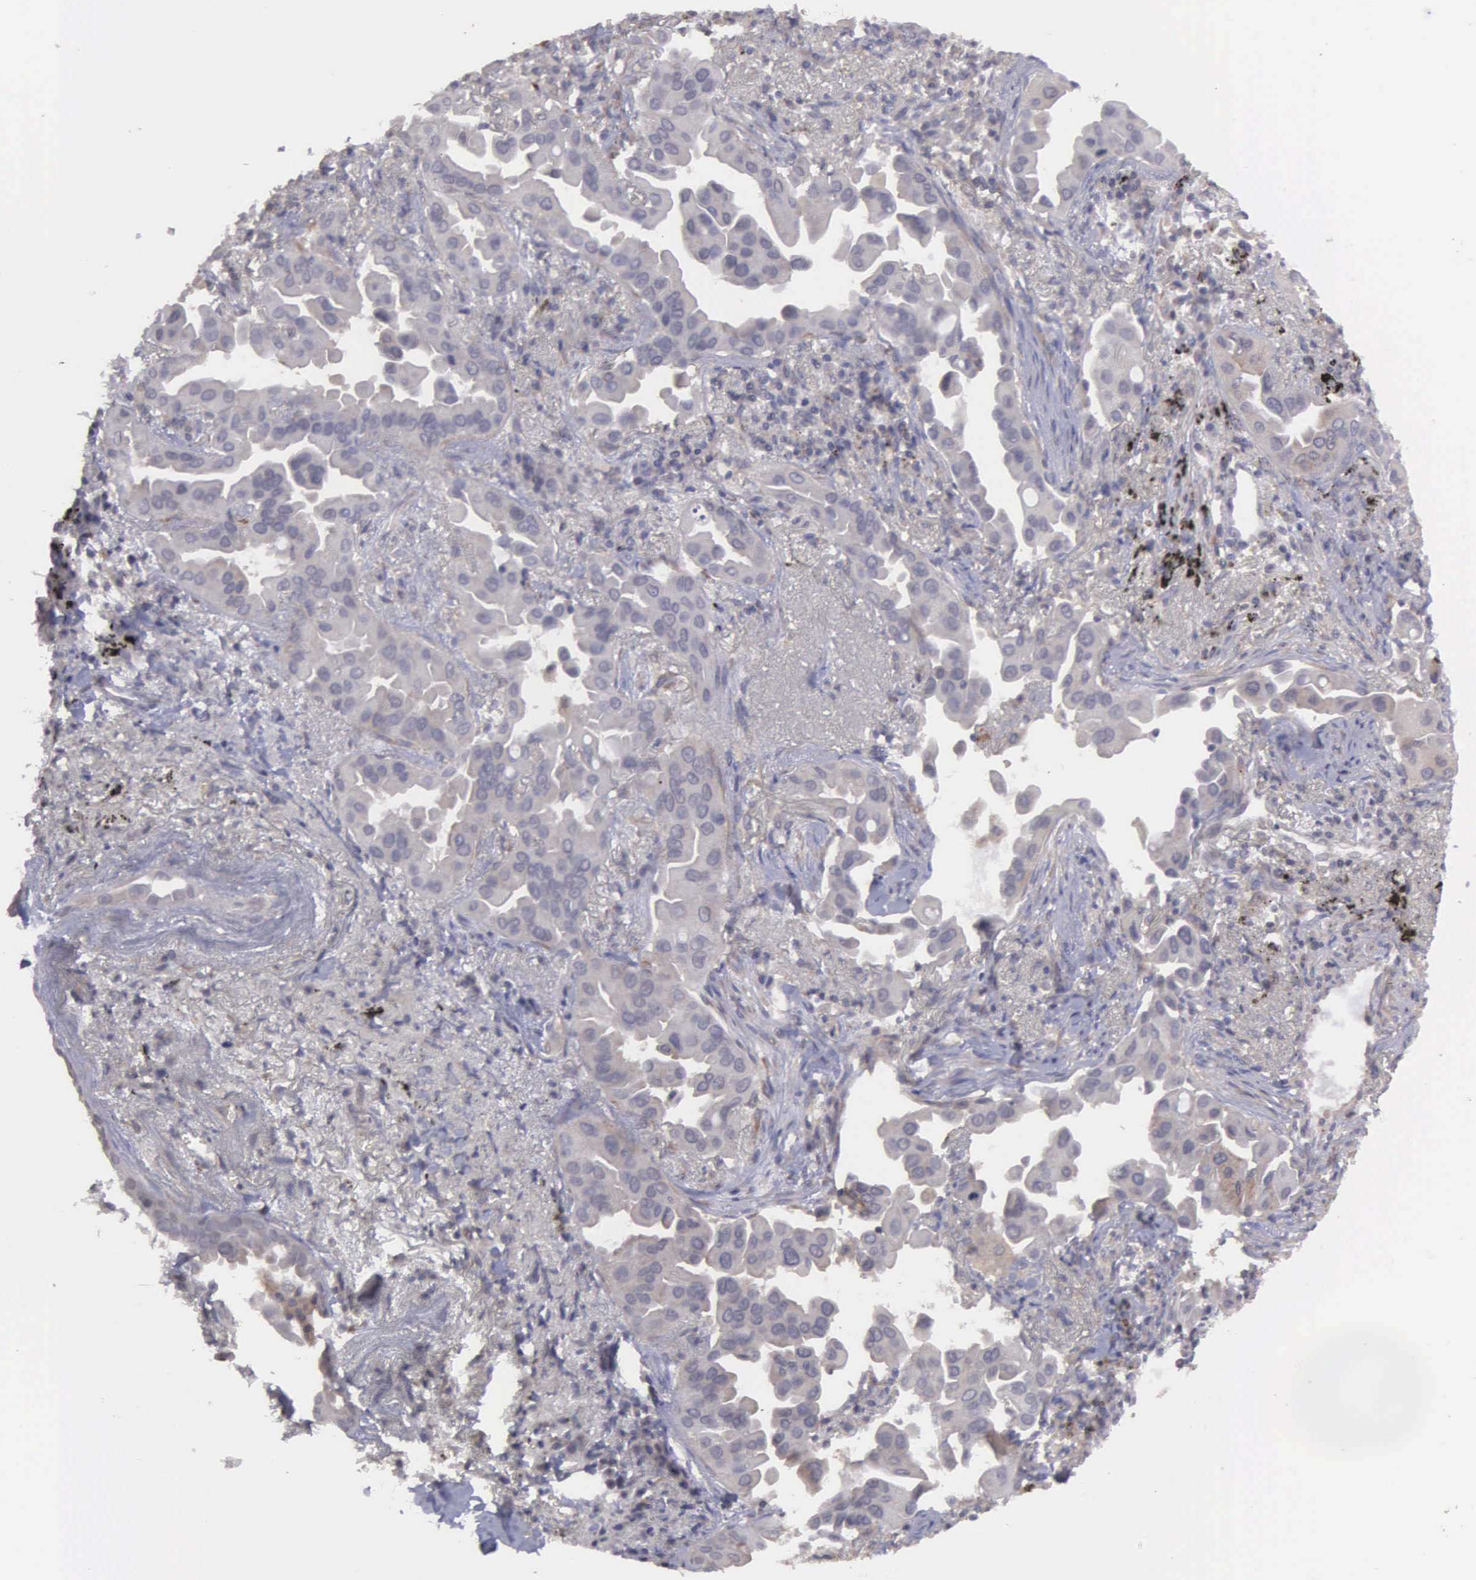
{"staining": {"intensity": "weak", "quantity": ">75%", "location": "cytoplasmic/membranous"}, "tissue": "lung cancer", "cell_type": "Tumor cells", "image_type": "cancer", "snomed": [{"axis": "morphology", "description": "Adenocarcinoma, NOS"}, {"axis": "topography", "description": "Lung"}], "caption": "There is low levels of weak cytoplasmic/membranous expression in tumor cells of lung cancer (adenocarcinoma), as demonstrated by immunohistochemical staining (brown color).", "gene": "RTL10", "patient": {"sex": "male", "age": 68}}